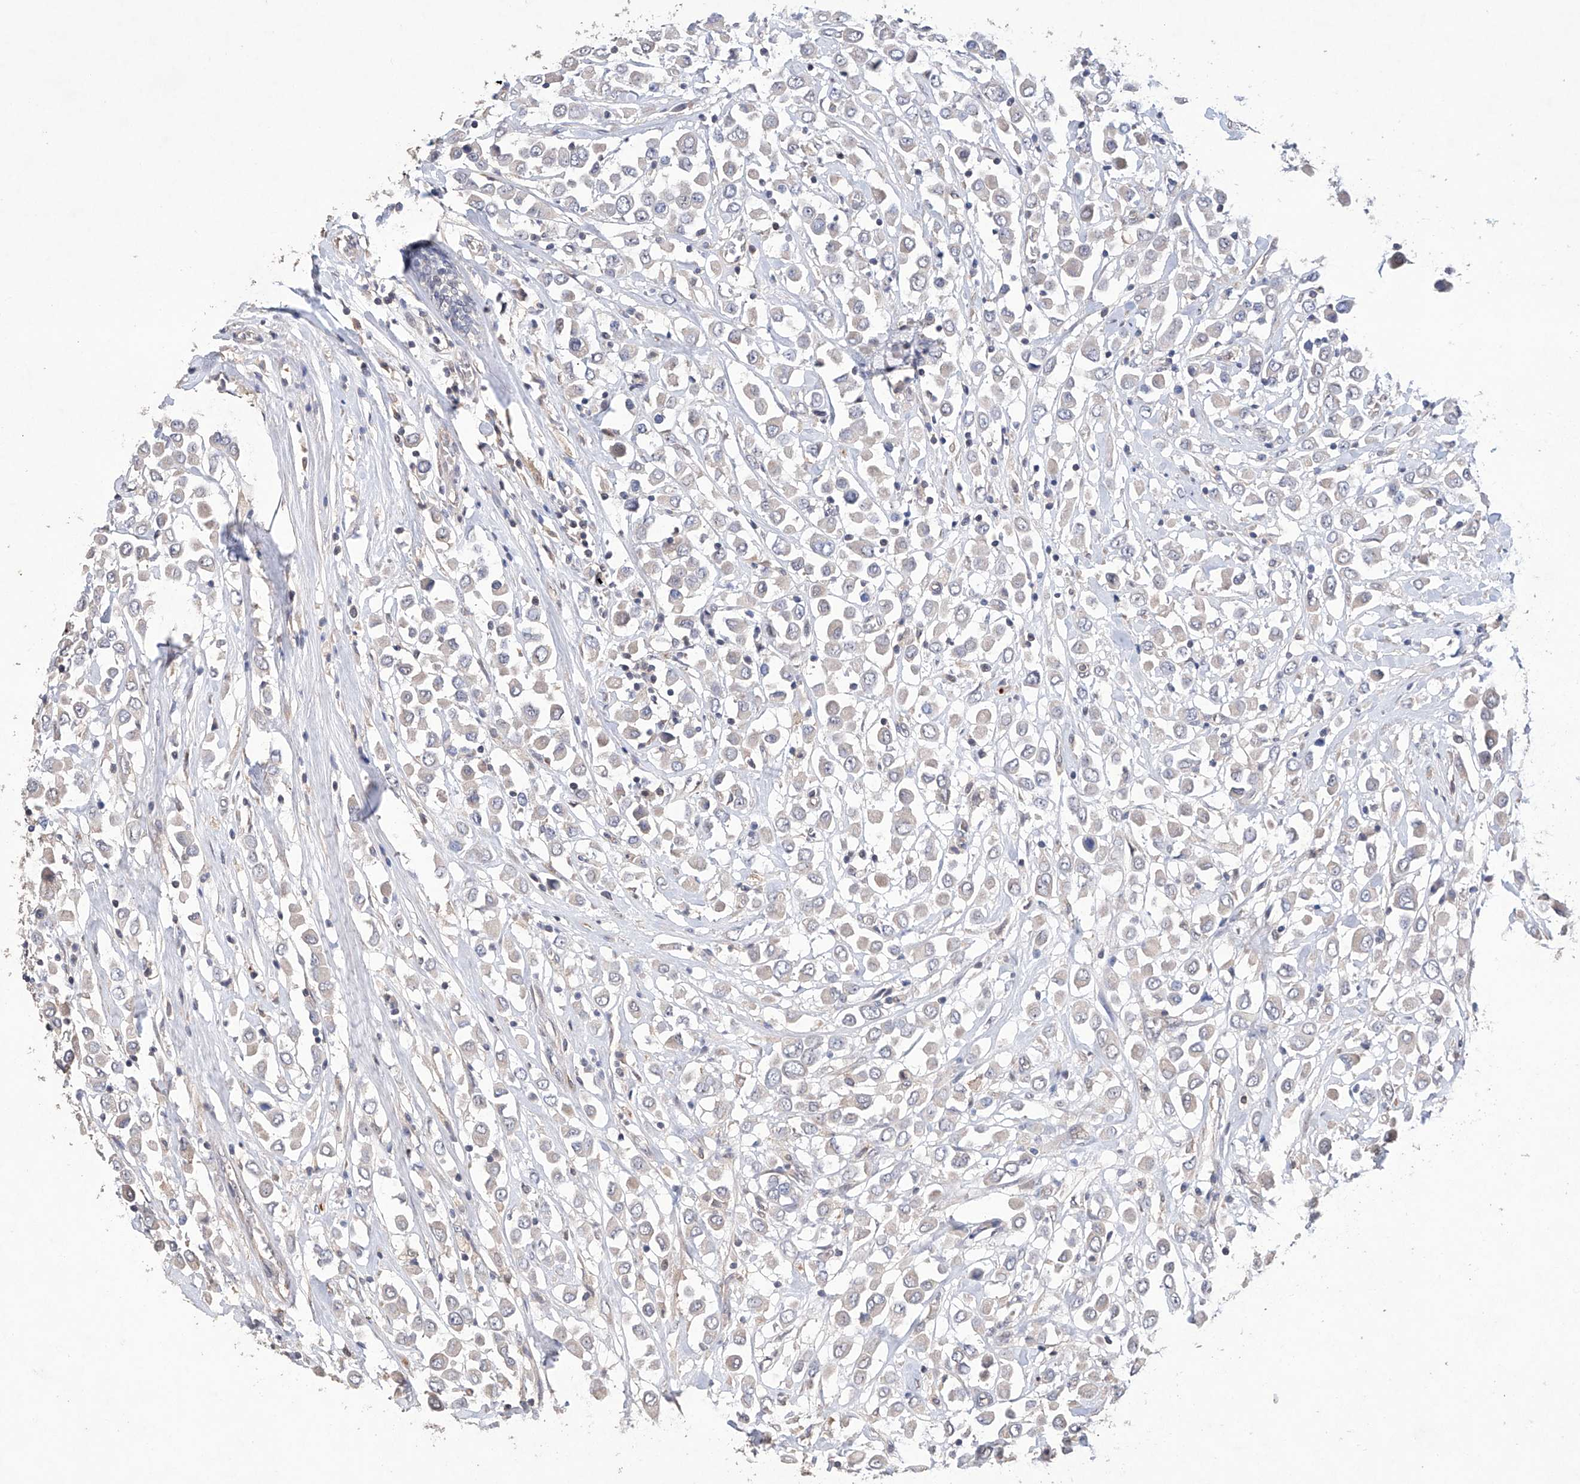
{"staining": {"intensity": "negative", "quantity": "none", "location": "none"}, "tissue": "breast cancer", "cell_type": "Tumor cells", "image_type": "cancer", "snomed": [{"axis": "morphology", "description": "Duct carcinoma"}, {"axis": "topography", "description": "Breast"}], "caption": "Immunohistochemistry (IHC) of breast cancer demonstrates no positivity in tumor cells.", "gene": "AFG1L", "patient": {"sex": "female", "age": 61}}